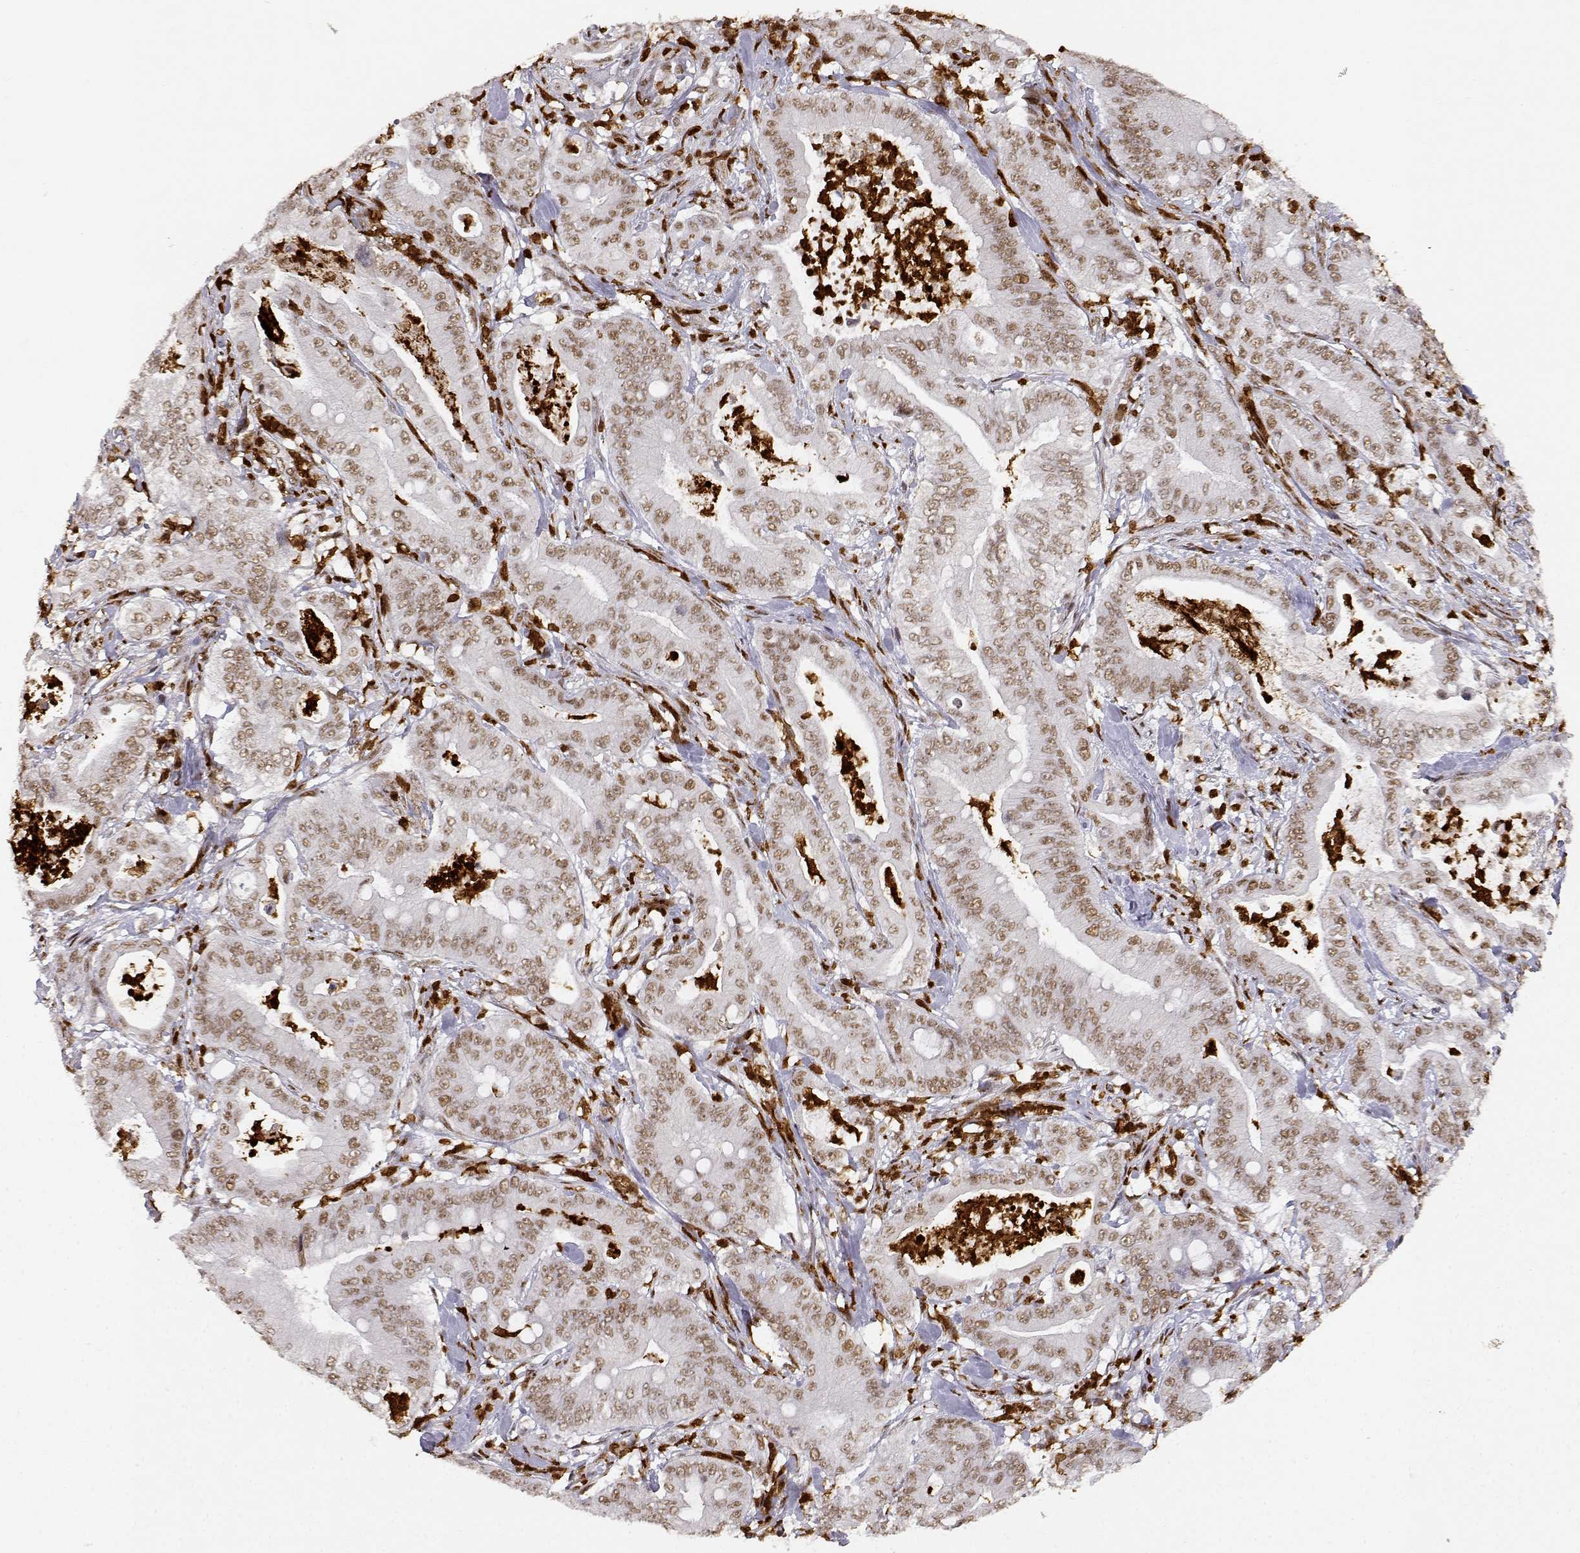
{"staining": {"intensity": "weak", "quantity": ">75%", "location": "nuclear"}, "tissue": "pancreatic cancer", "cell_type": "Tumor cells", "image_type": "cancer", "snomed": [{"axis": "morphology", "description": "Adenocarcinoma, NOS"}, {"axis": "topography", "description": "Pancreas"}], "caption": "Protein expression analysis of pancreatic cancer displays weak nuclear positivity in about >75% of tumor cells.", "gene": "RSF1", "patient": {"sex": "male", "age": 71}}